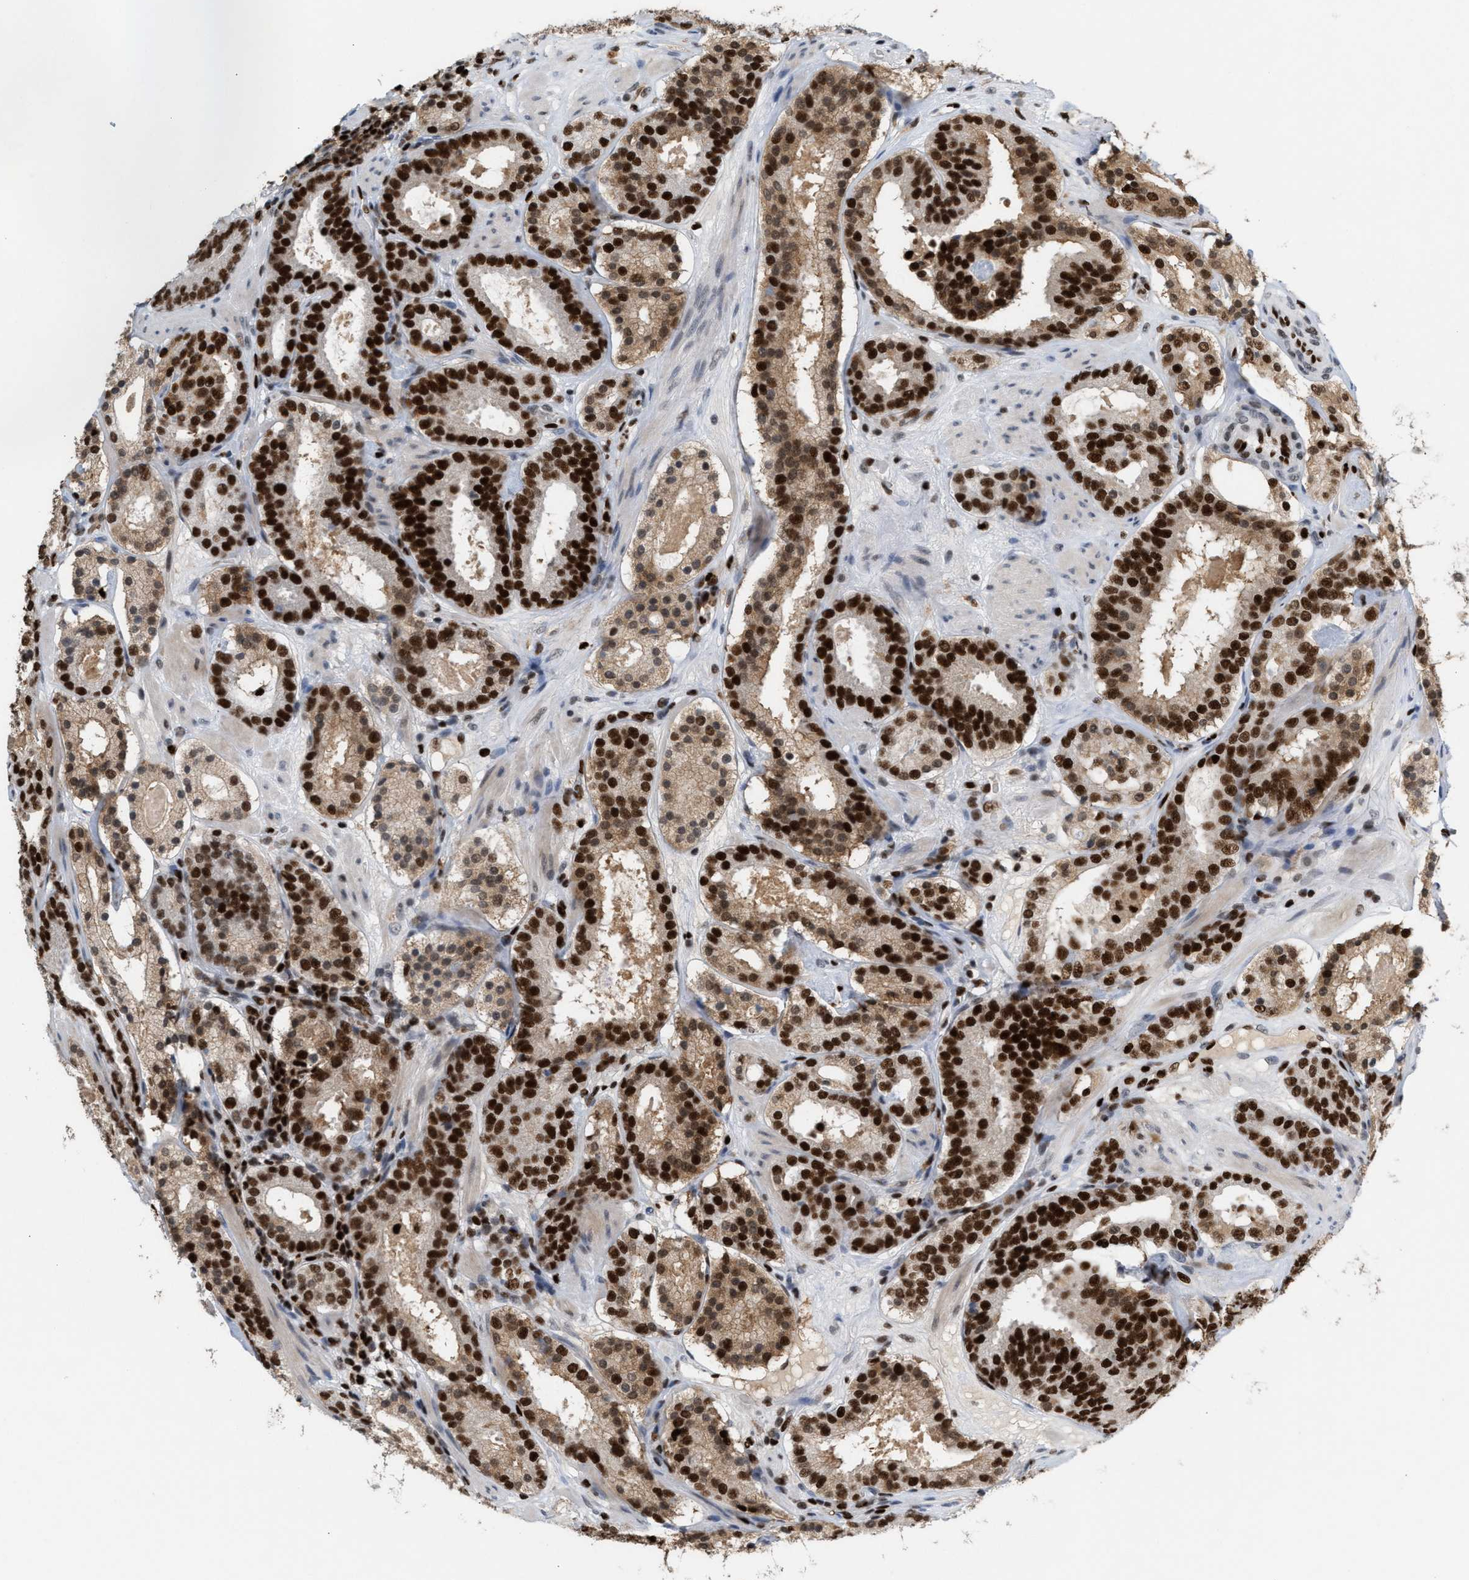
{"staining": {"intensity": "strong", "quantity": ">75%", "location": "nuclear"}, "tissue": "prostate cancer", "cell_type": "Tumor cells", "image_type": "cancer", "snomed": [{"axis": "morphology", "description": "Adenocarcinoma, Low grade"}, {"axis": "topography", "description": "Prostate"}], "caption": "A brown stain labels strong nuclear expression of a protein in prostate cancer tumor cells. (DAB (3,3'-diaminobenzidine) IHC with brightfield microscopy, high magnification).", "gene": "RNASEK-C17orf49", "patient": {"sex": "male", "age": 69}}